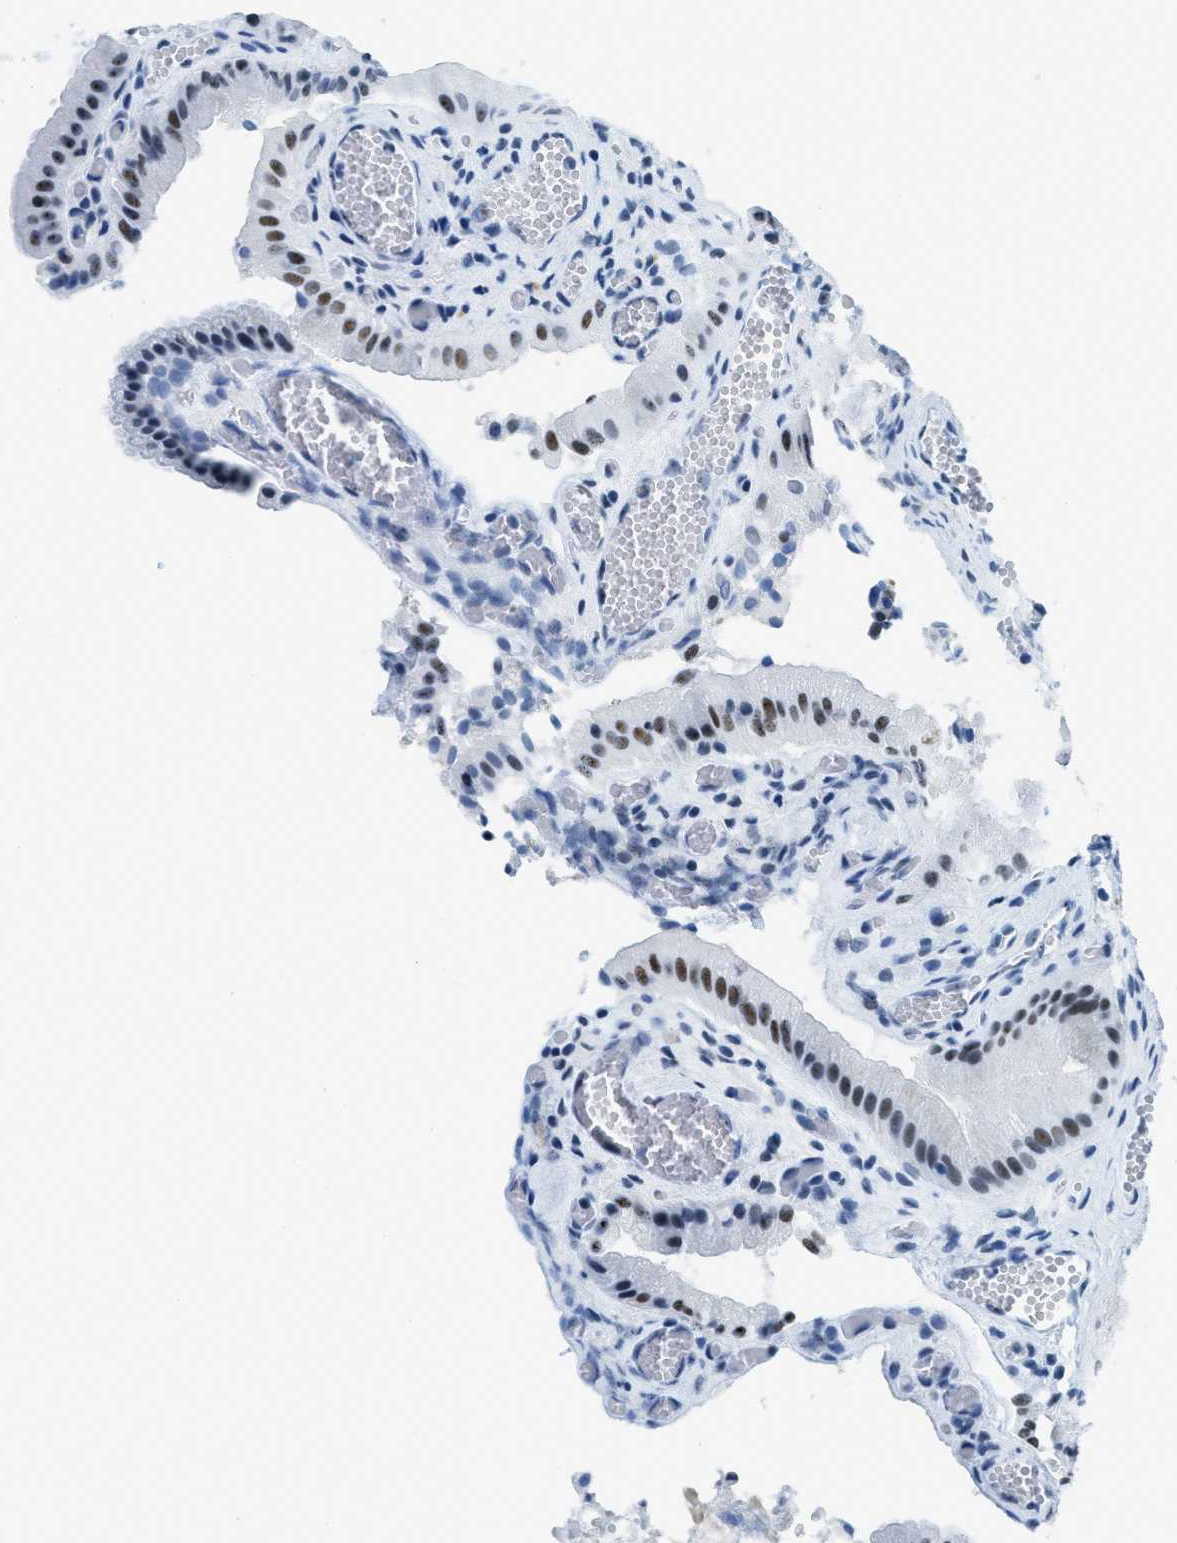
{"staining": {"intensity": "moderate", "quantity": ">75%", "location": "nuclear"}, "tissue": "gallbladder", "cell_type": "Glandular cells", "image_type": "normal", "snomed": [{"axis": "morphology", "description": "Normal tissue, NOS"}, {"axis": "topography", "description": "Gallbladder"}], "caption": "Immunohistochemistry (IHC) staining of normal gallbladder, which demonstrates medium levels of moderate nuclear staining in approximately >75% of glandular cells indicating moderate nuclear protein staining. The staining was performed using DAB (brown) for protein detection and nuclei were counterstained in hematoxylin (blue).", "gene": "PLA2G2A", "patient": {"sex": "male", "age": 49}}